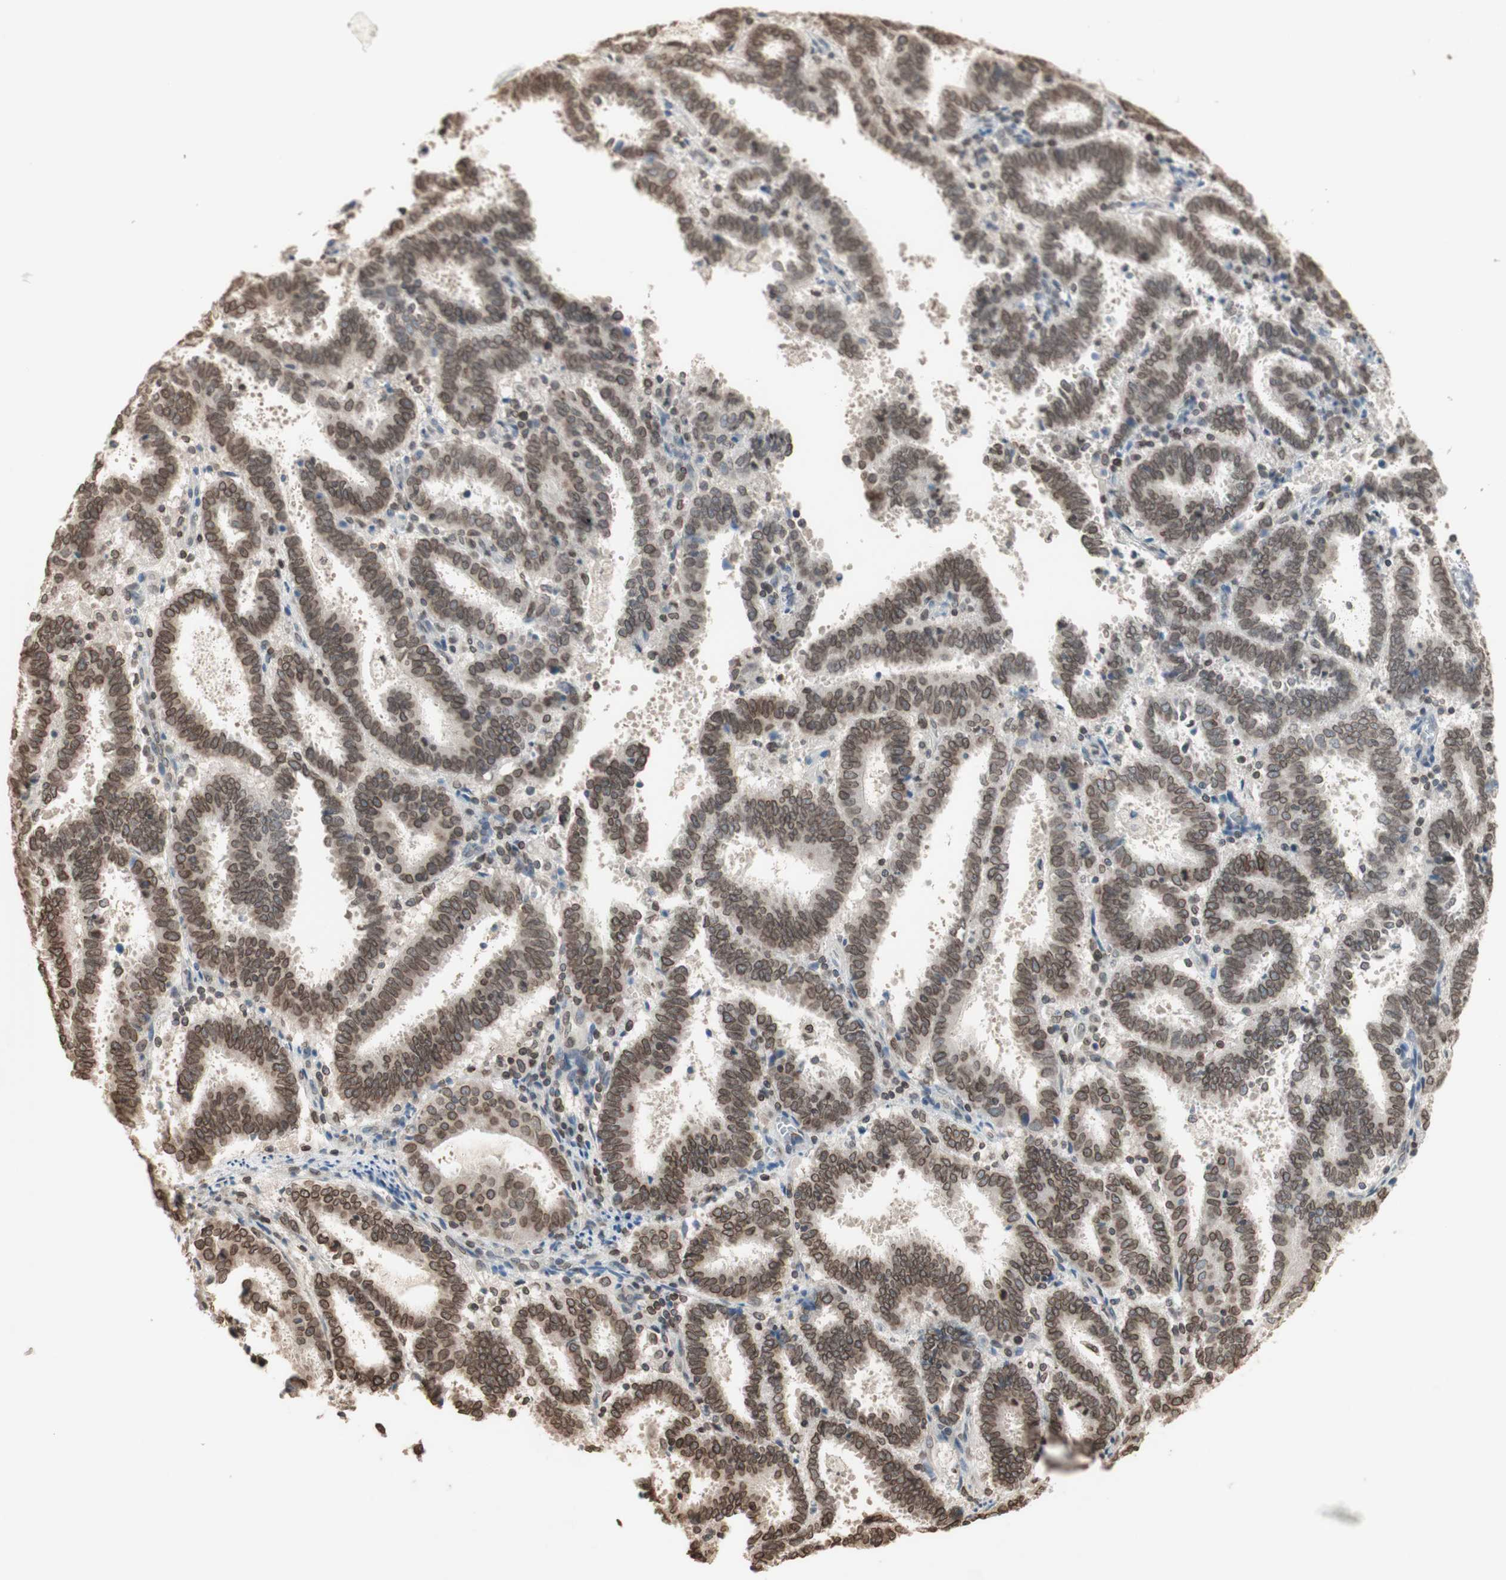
{"staining": {"intensity": "moderate", "quantity": "25%-75%", "location": "cytoplasmic/membranous,nuclear"}, "tissue": "endometrial cancer", "cell_type": "Tumor cells", "image_type": "cancer", "snomed": [{"axis": "morphology", "description": "Adenocarcinoma, NOS"}, {"axis": "topography", "description": "Uterus"}], "caption": "Endometrial adenocarcinoma stained with DAB (3,3'-diaminobenzidine) immunohistochemistry exhibits medium levels of moderate cytoplasmic/membranous and nuclear positivity in about 25%-75% of tumor cells.", "gene": "TMPO", "patient": {"sex": "female", "age": 83}}